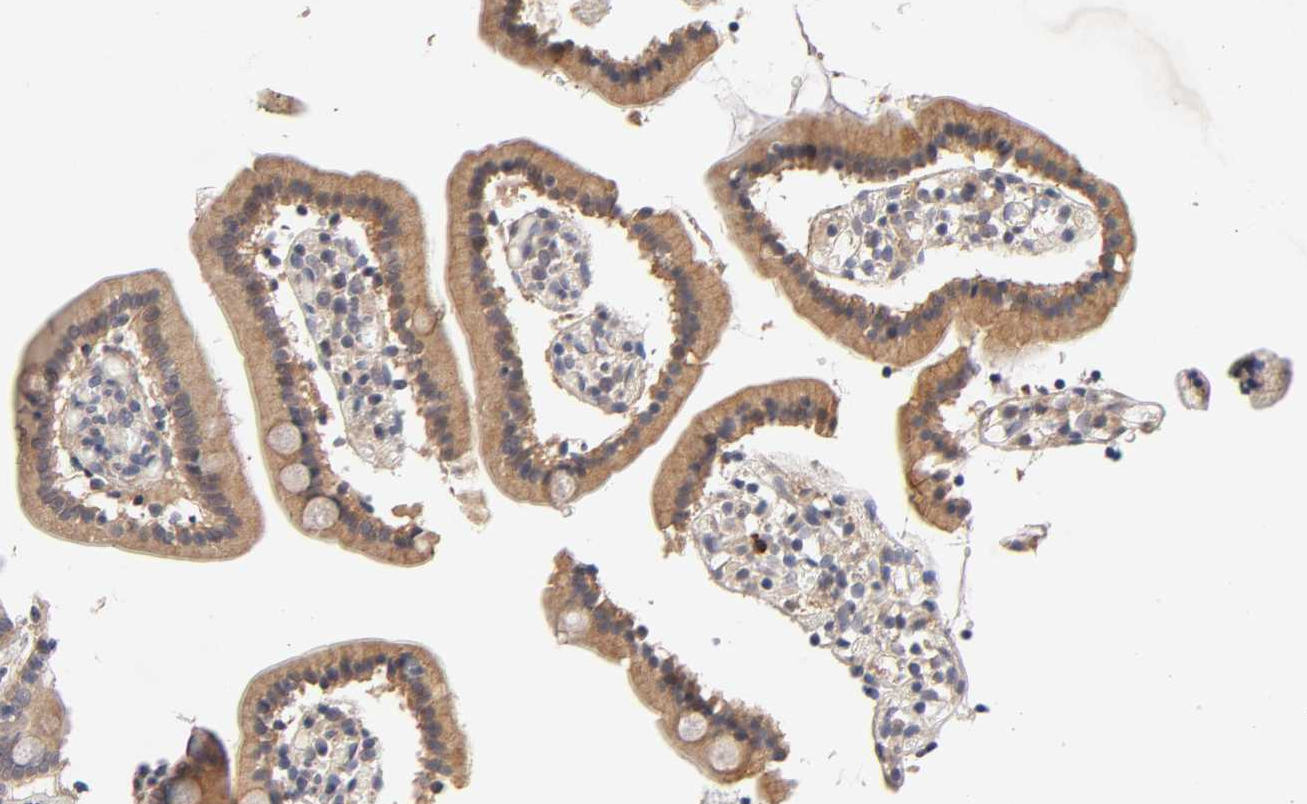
{"staining": {"intensity": "moderate", "quantity": ">75%", "location": "cytoplasmic/membranous"}, "tissue": "duodenum", "cell_type": "Glandular cells", "image_type": "normal", "snomed": [{"axis": "morphology", "description": "Normal tissue, NOS"}, {"axis": "topography", "description": "Duodenum"}], "caption": "Immunohistochemistry (IHC) image of benign human duodenum stained for a protein (brown), which shows medium levels of moderate cytoplasmic/membranous expression in about >75% of glandular cells.", "gene": "CXADR", "patient": {"sex": "female", "age": 53}}